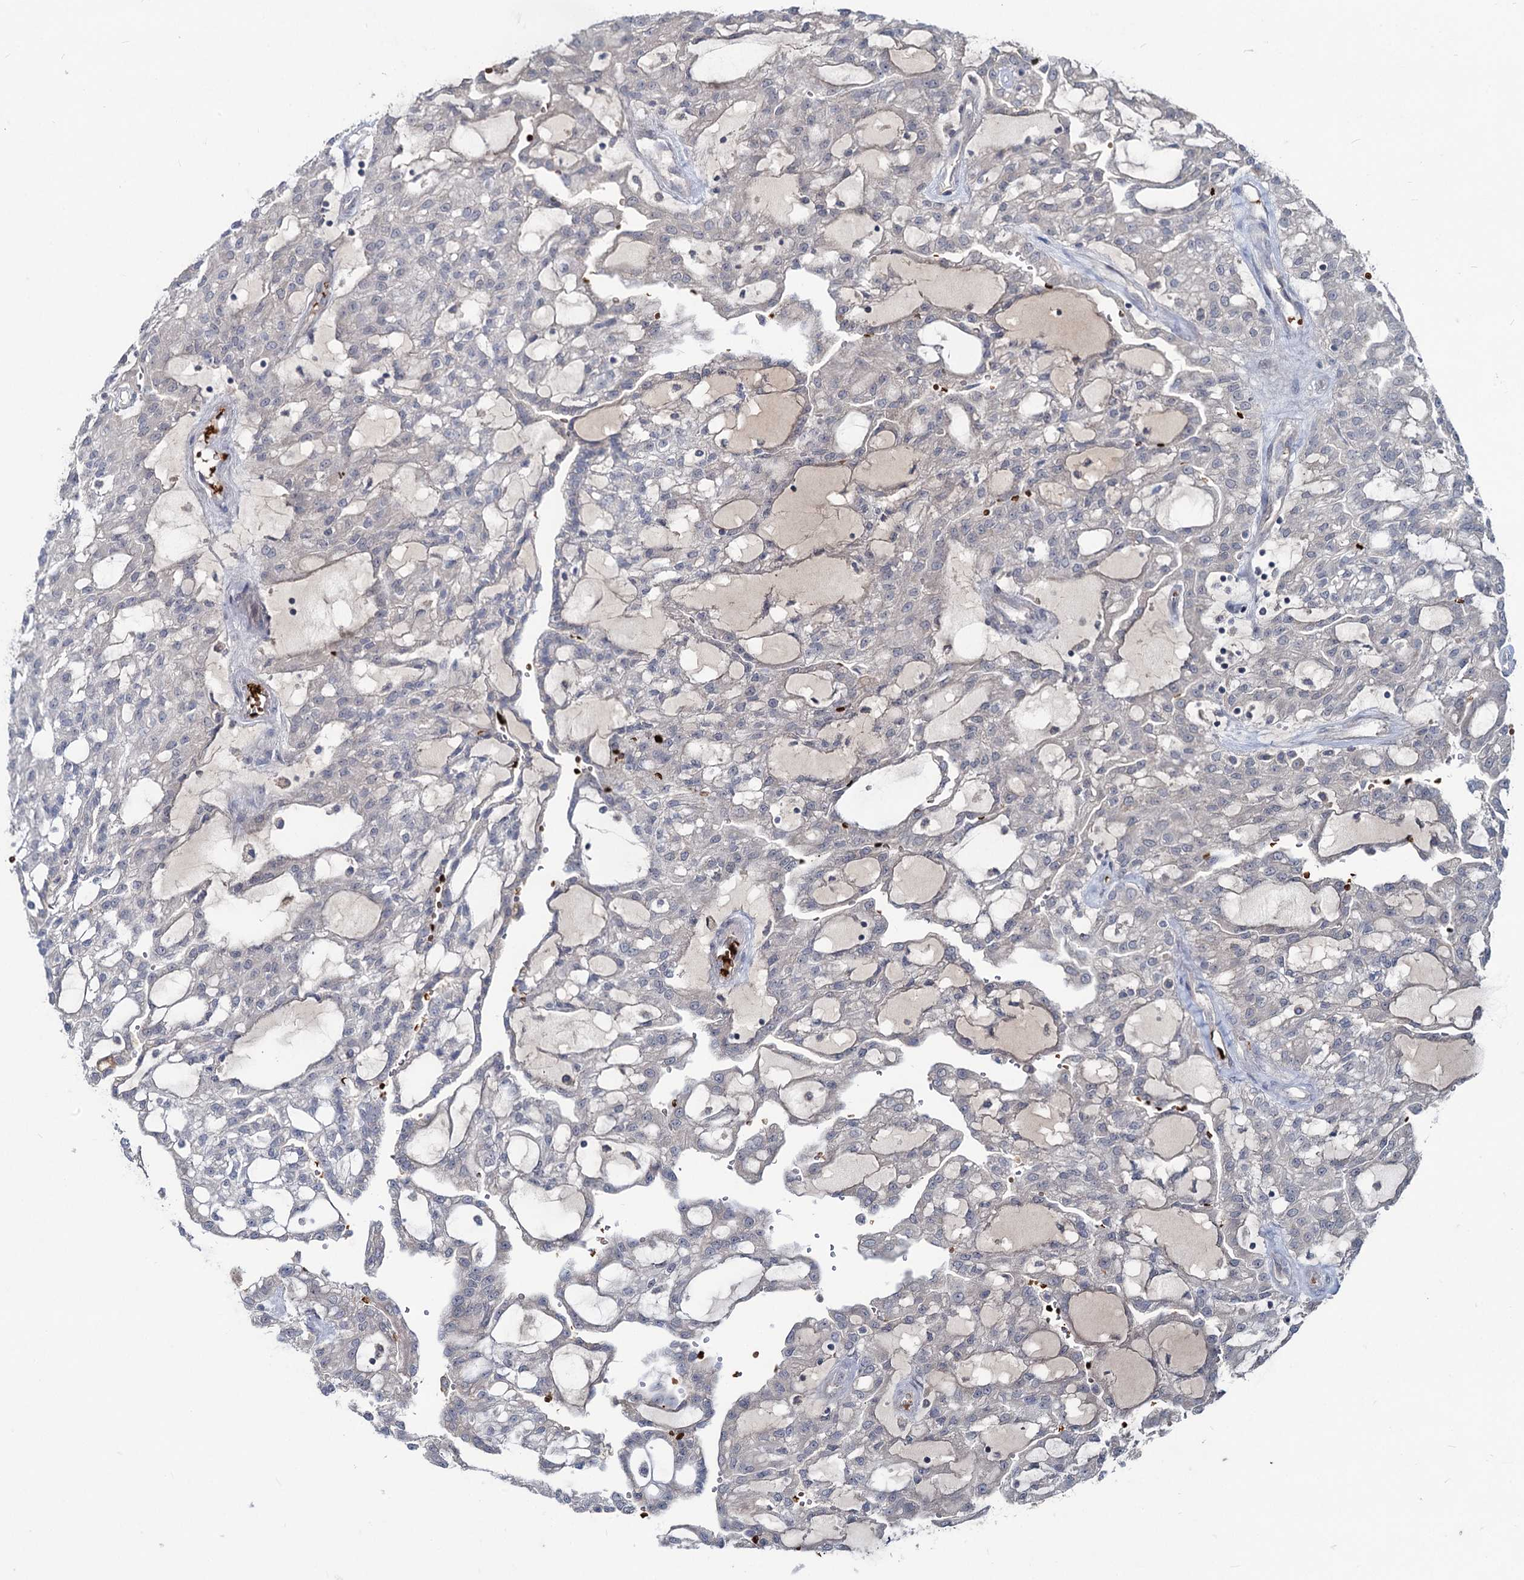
{"staining": {"intensity": "negative", "quantity": "none", "location": "none"}, "tissue": "renal cancer", "cell_type": "Tumor cells", "image_type": "cancer", "snomed": [{"axis": "morphology", "description": "Adenocarcinoma, NOS"}, {"axis": "topography", "description": "Kidney"}], "caption": "Immunohistochemical staining of renal cancer (adenocarcinoma) shows no significant expression in tumor cells.", "gene": "RNF6", "patient": {"sex": "male", "age": 63}}